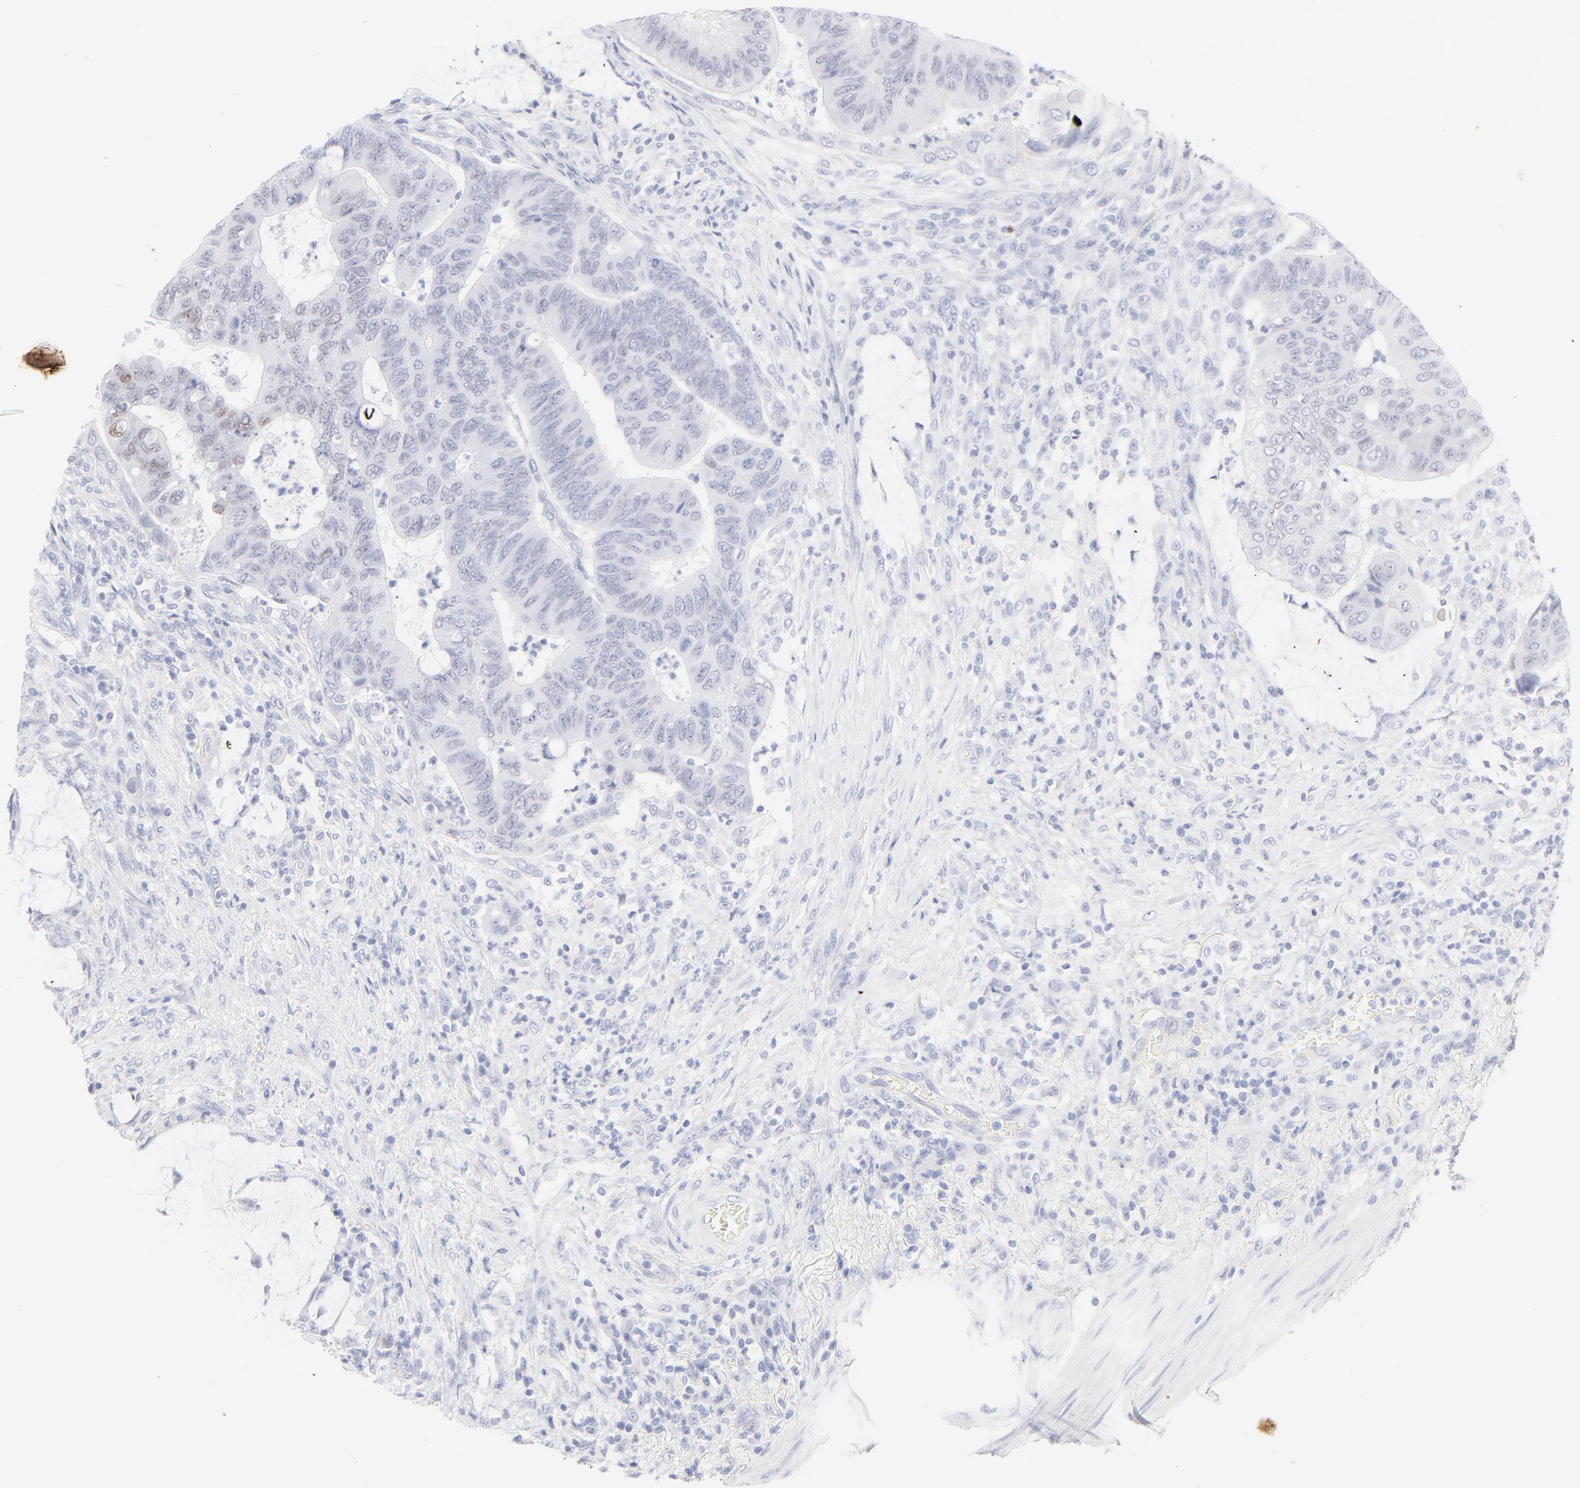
{"staining": {"intensity": "weak", "quantity": "25%-75%", "location": "nuclear"}, "tissue": "colorectal cancer", "cell_type": "Tumor cells", "image_type": "cancer", "snomed": [{"axis": "morphology", "description": "Normal tissue, NOS"}, {"axis": "morphology", "description": "Adenocarcinoma, NOS"}, {"axis": "topography", "description": "Rectum"}], "caption": "A high-resolution micrograph shows IHC staining of colorectal cancer, which exhibits weak nuclear positivity in approximately 25%-75% of tumor cells.", "gene": "ELF3", "patient": {"sex": "male", "age": 92}}